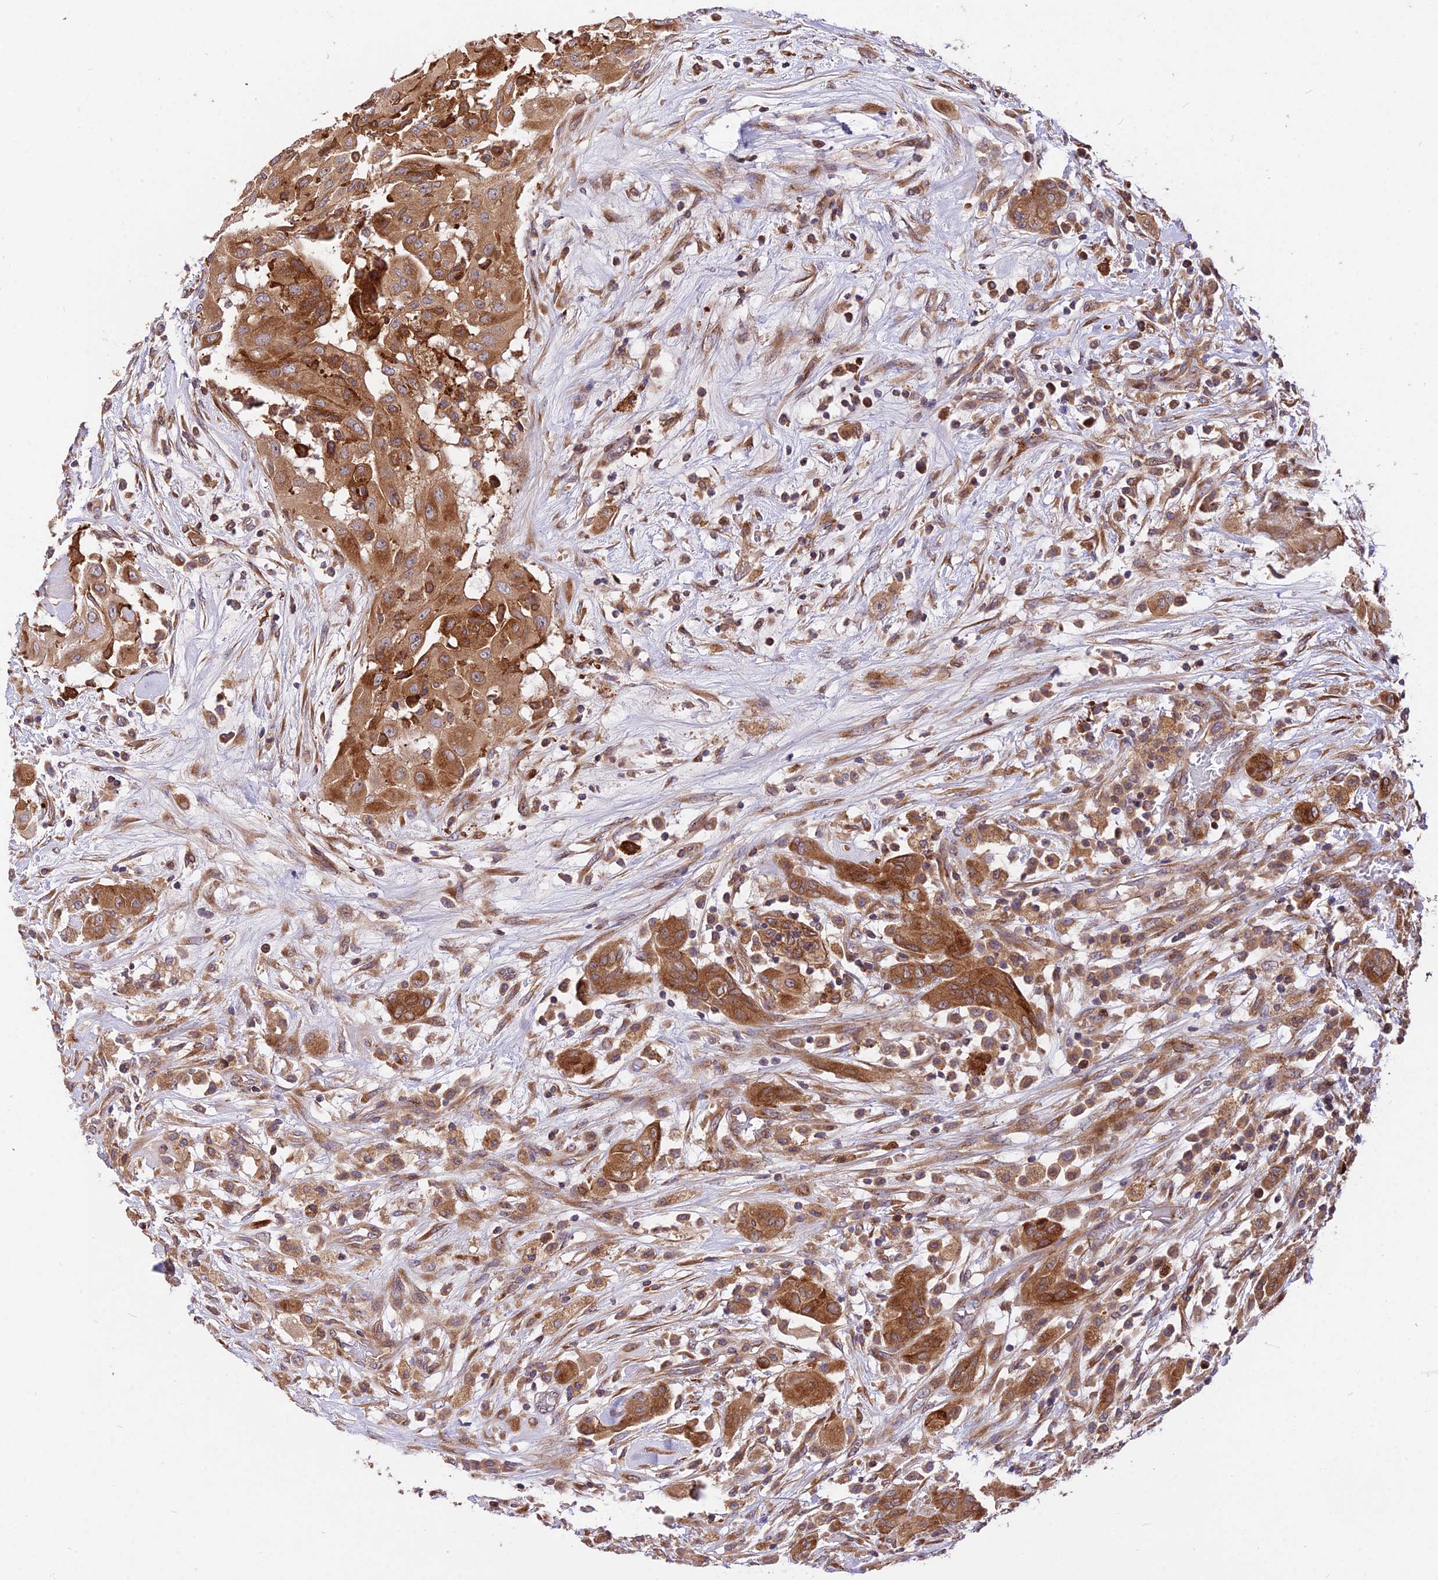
{"staining": {"intensity": "strong", "quantity": ">75%", "location": "cytoplasmic/membranous"}, "tissue": "thyroid cancer", "cell_type": "Tumor cells", "image_type": "cancer", "snomed": [{"axis": "morphology", "description": "Papillary adenocarcinoma, NOS"}, {"axis": "topography", "description": "Thyroid gland"}], "caption": "This is an image of immunohistochemistry (IHC) staining of thyroid cancer (papillary adenocarcinoma), which shows strong expression in the cytoplasmic/membranous of tumor cells.", "gene": "ROCK1", "patient": {"sex": "female", "age": 59}}